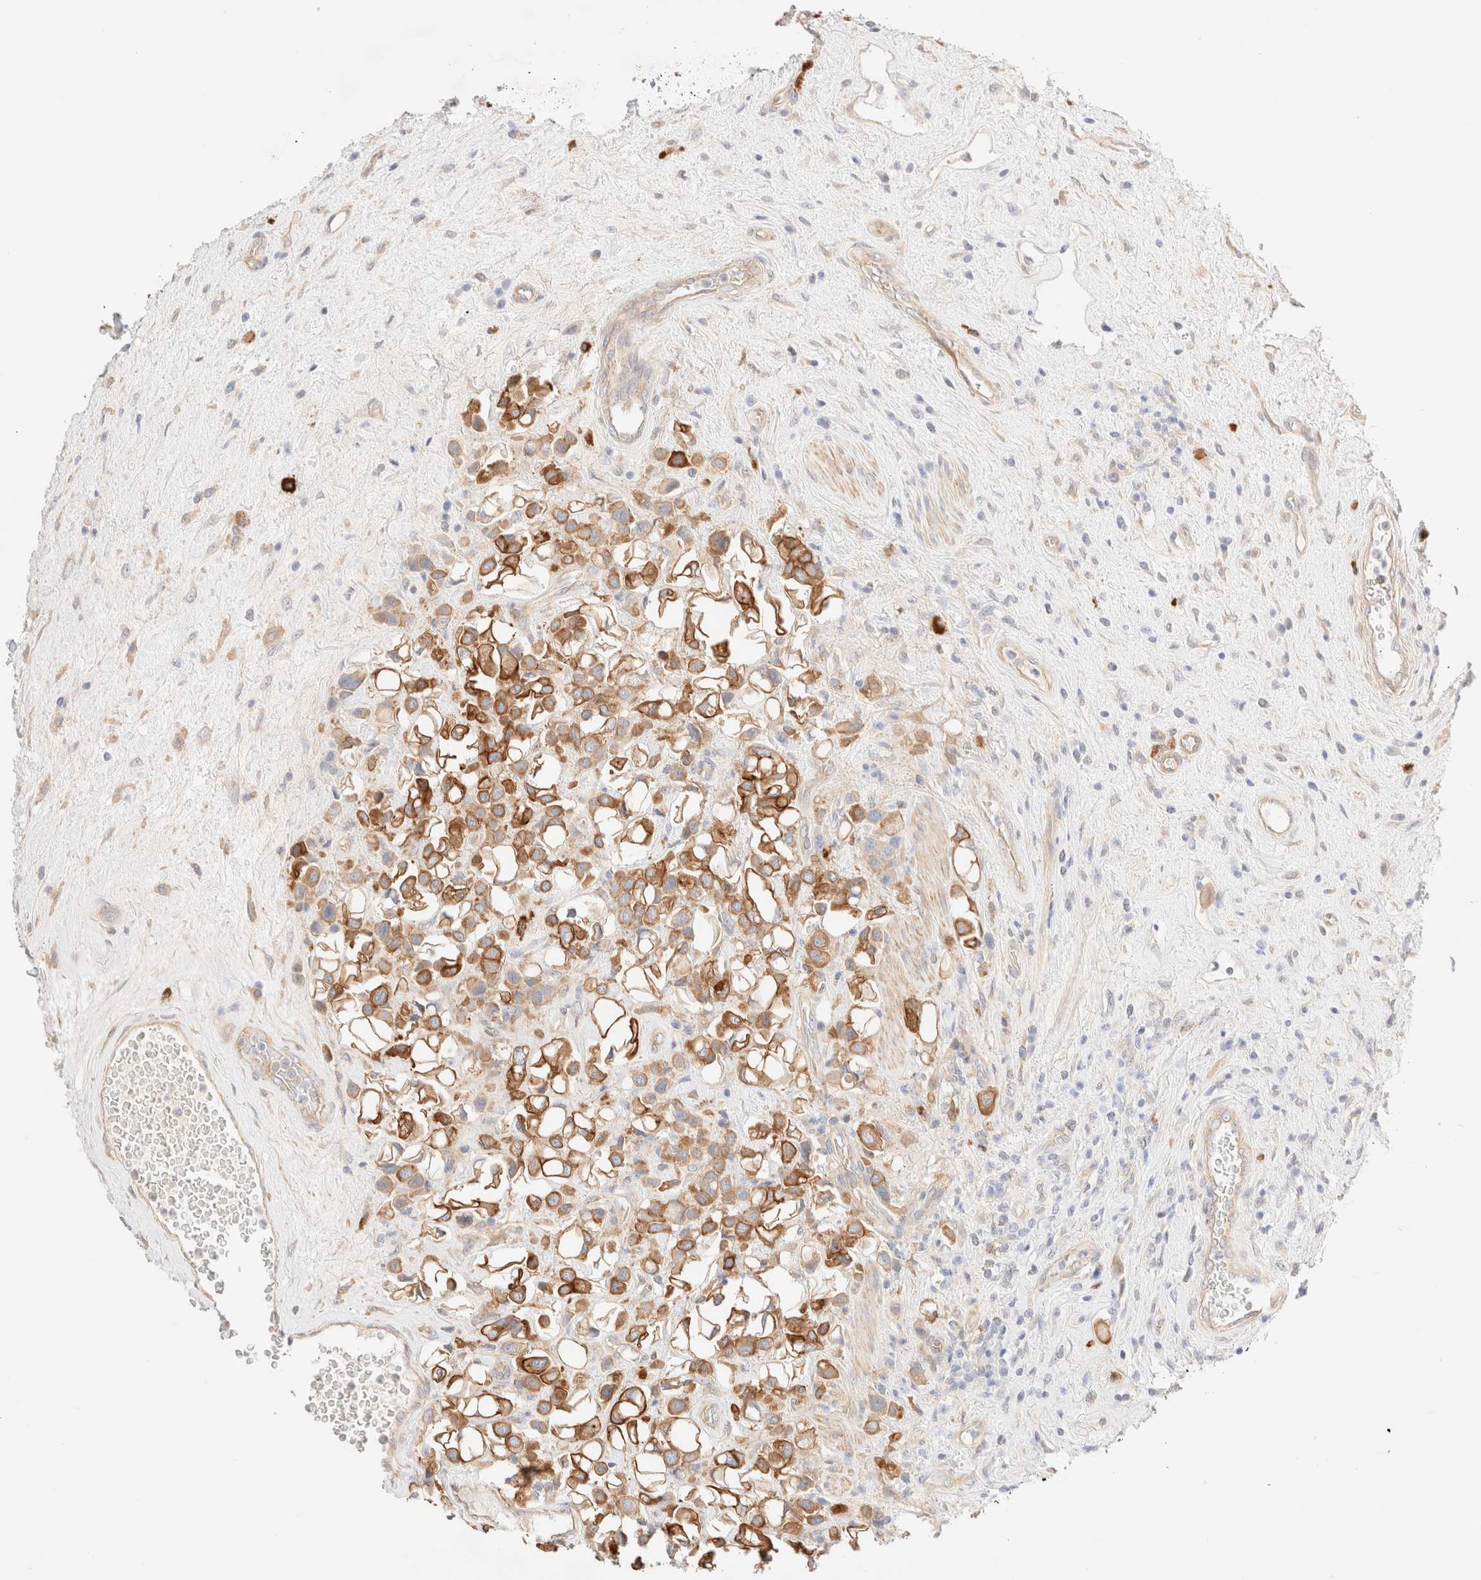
{"staining": {"intensity": "moderate", "quantity": ">75%", "location": "cytoplasmic/membranous"}, "tissue": "urothelial cancer", "cell_type": "Tumor cells", "image_type": "cancer", "snomed": [{"axis": "morphology", "description": "Urothelial carcinoma, High grade"}, {"axis": "topography", "description": "Urinary bladder"}], "caption": "There is medium levels of moderate cytoplasmic/membranous staining in tumor cells of urothelial carcinoma (high-grade), as demonstrated by immunohistochemical staining (brown color).", "gene": "NIBAN2", "patient": {"sex": "male", "age": 50}}